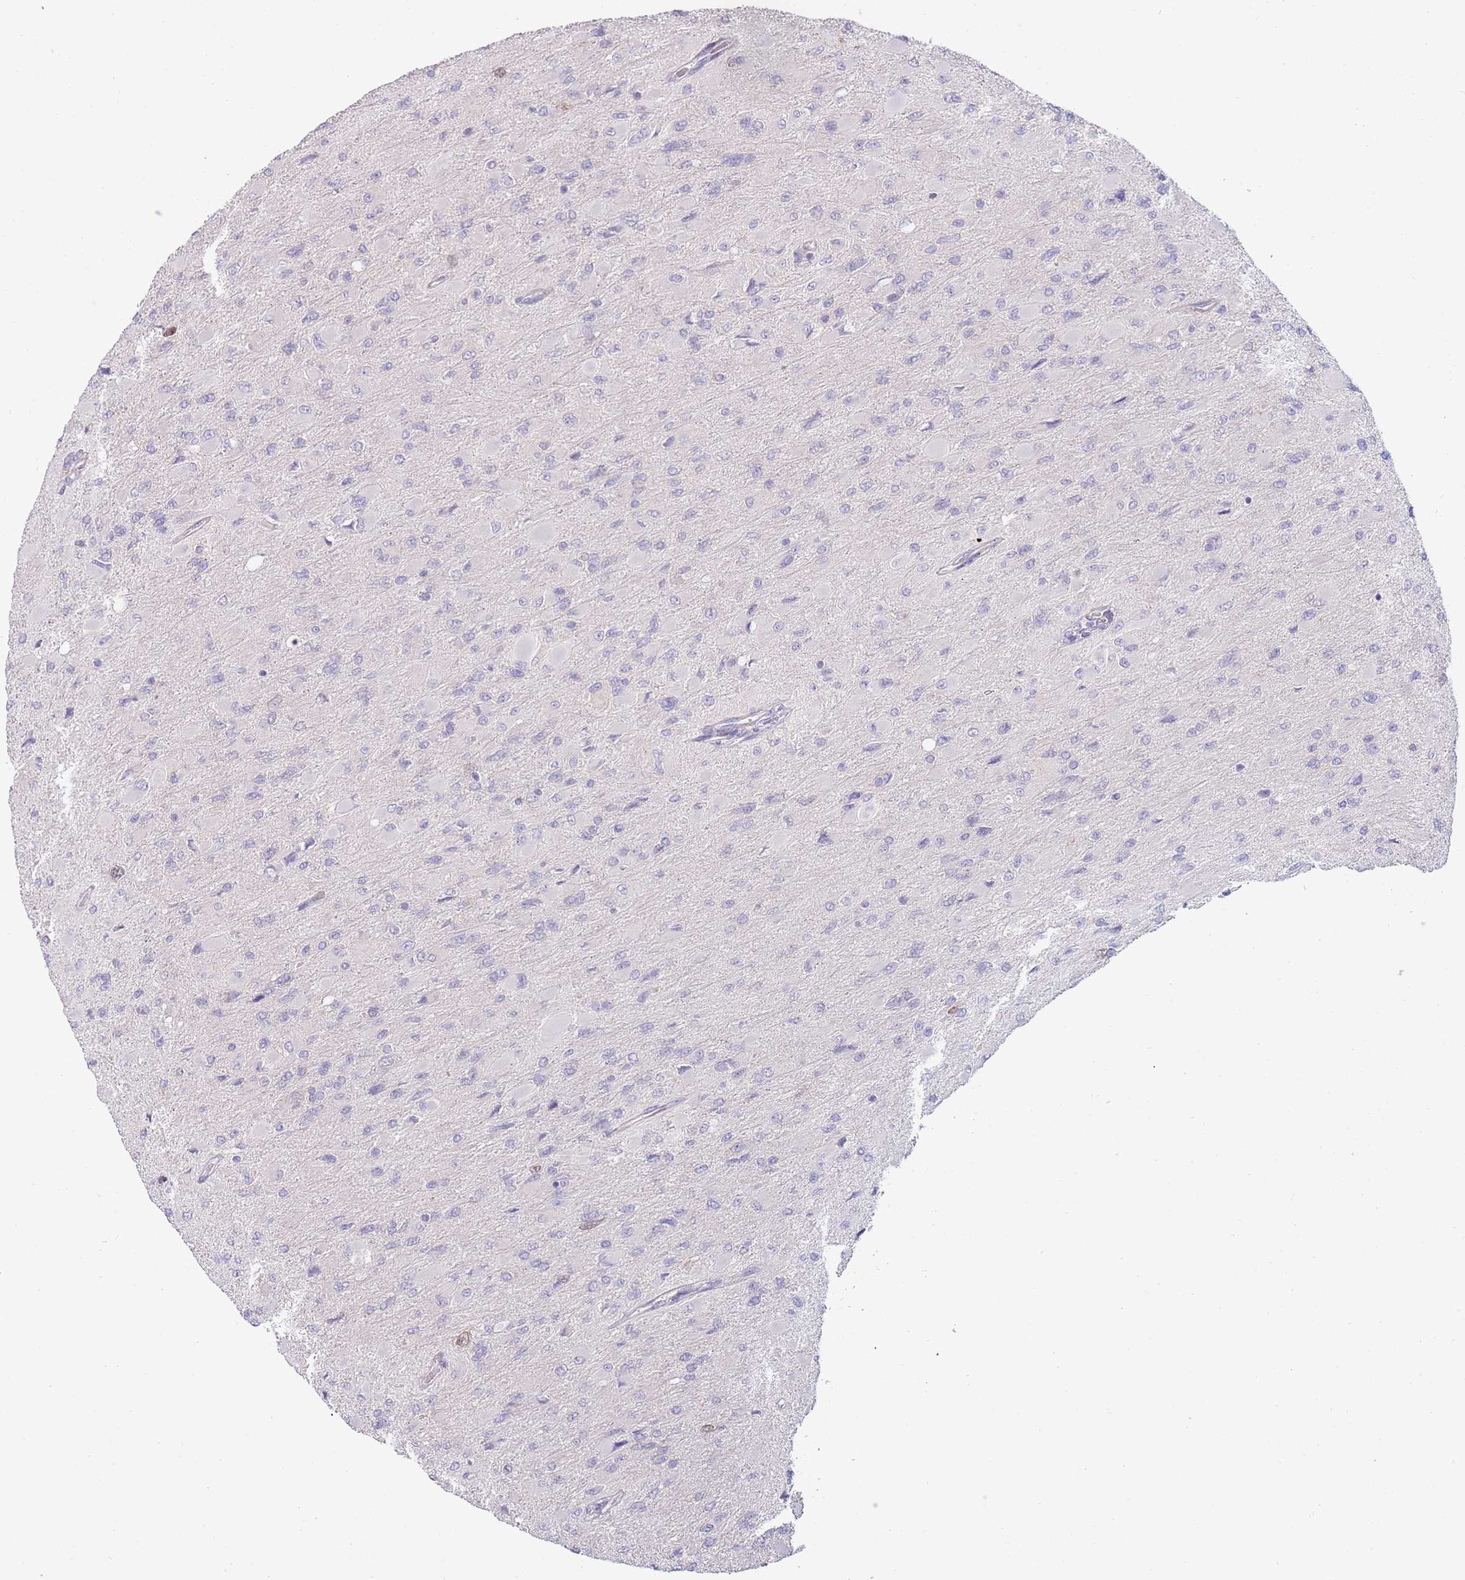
{"staining": {"intensity": "negative", "quantity": "none", "location": "none"}, "tissue": "glioma", "cell_type": "Tumor cells", "image_type": "cancer", "snomed": [{"axis": "morphology", "description": "Glioma, malignant, High grade"}, {"axis": "topography", "description": "Cerebral cortex"}], "caption": "Immunohistochemical staining of human malignant glioma (high-grade) displays no significant expression in tumor cells.", "gene": "PIMREG", "patient": {"sex": "female", "age": 36}}